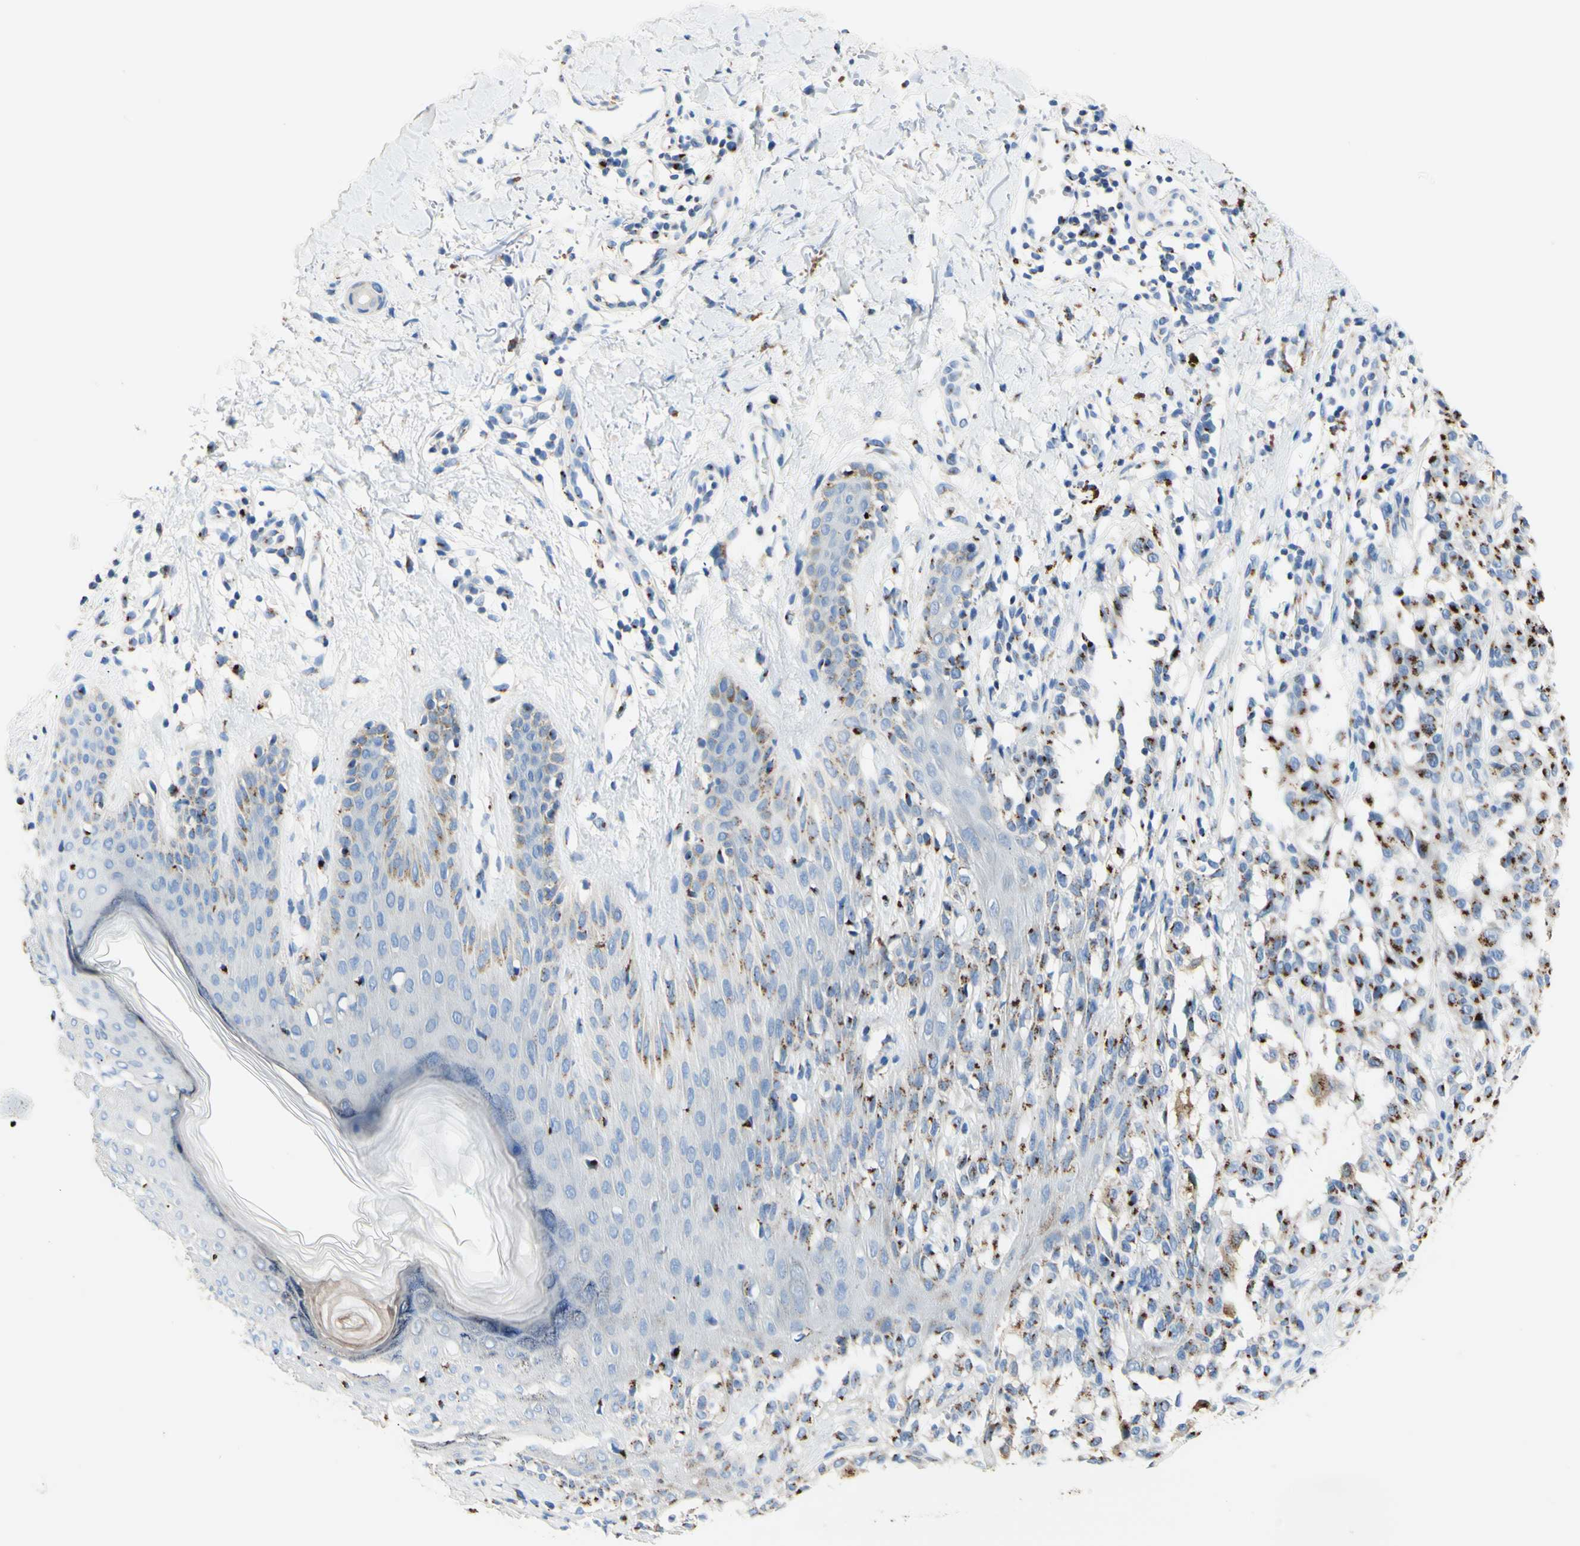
{"staining": {"intensity": "moderate", "quantity": "25%-75%", "location": "cytoplasmic/membranous"}, "tissue": "melanoma", "cell_type": "Tumor cells", "image_type": "cancer", "snomed": [{"axis": "morphology", "description": "Malignant melanoma, NOS"}, {"axis": "topography", "description": "Skin"}], "caption": "Immunohistochemistry (IHC) image of malignant melanoma stained for a protein (brown), which shows medium levels of moderate cytoplasmic/membranous positivity in about 25%-75% of tumor cells.", "gene": "GALNT2", "patient": {"sex": "female", "age": 46}}